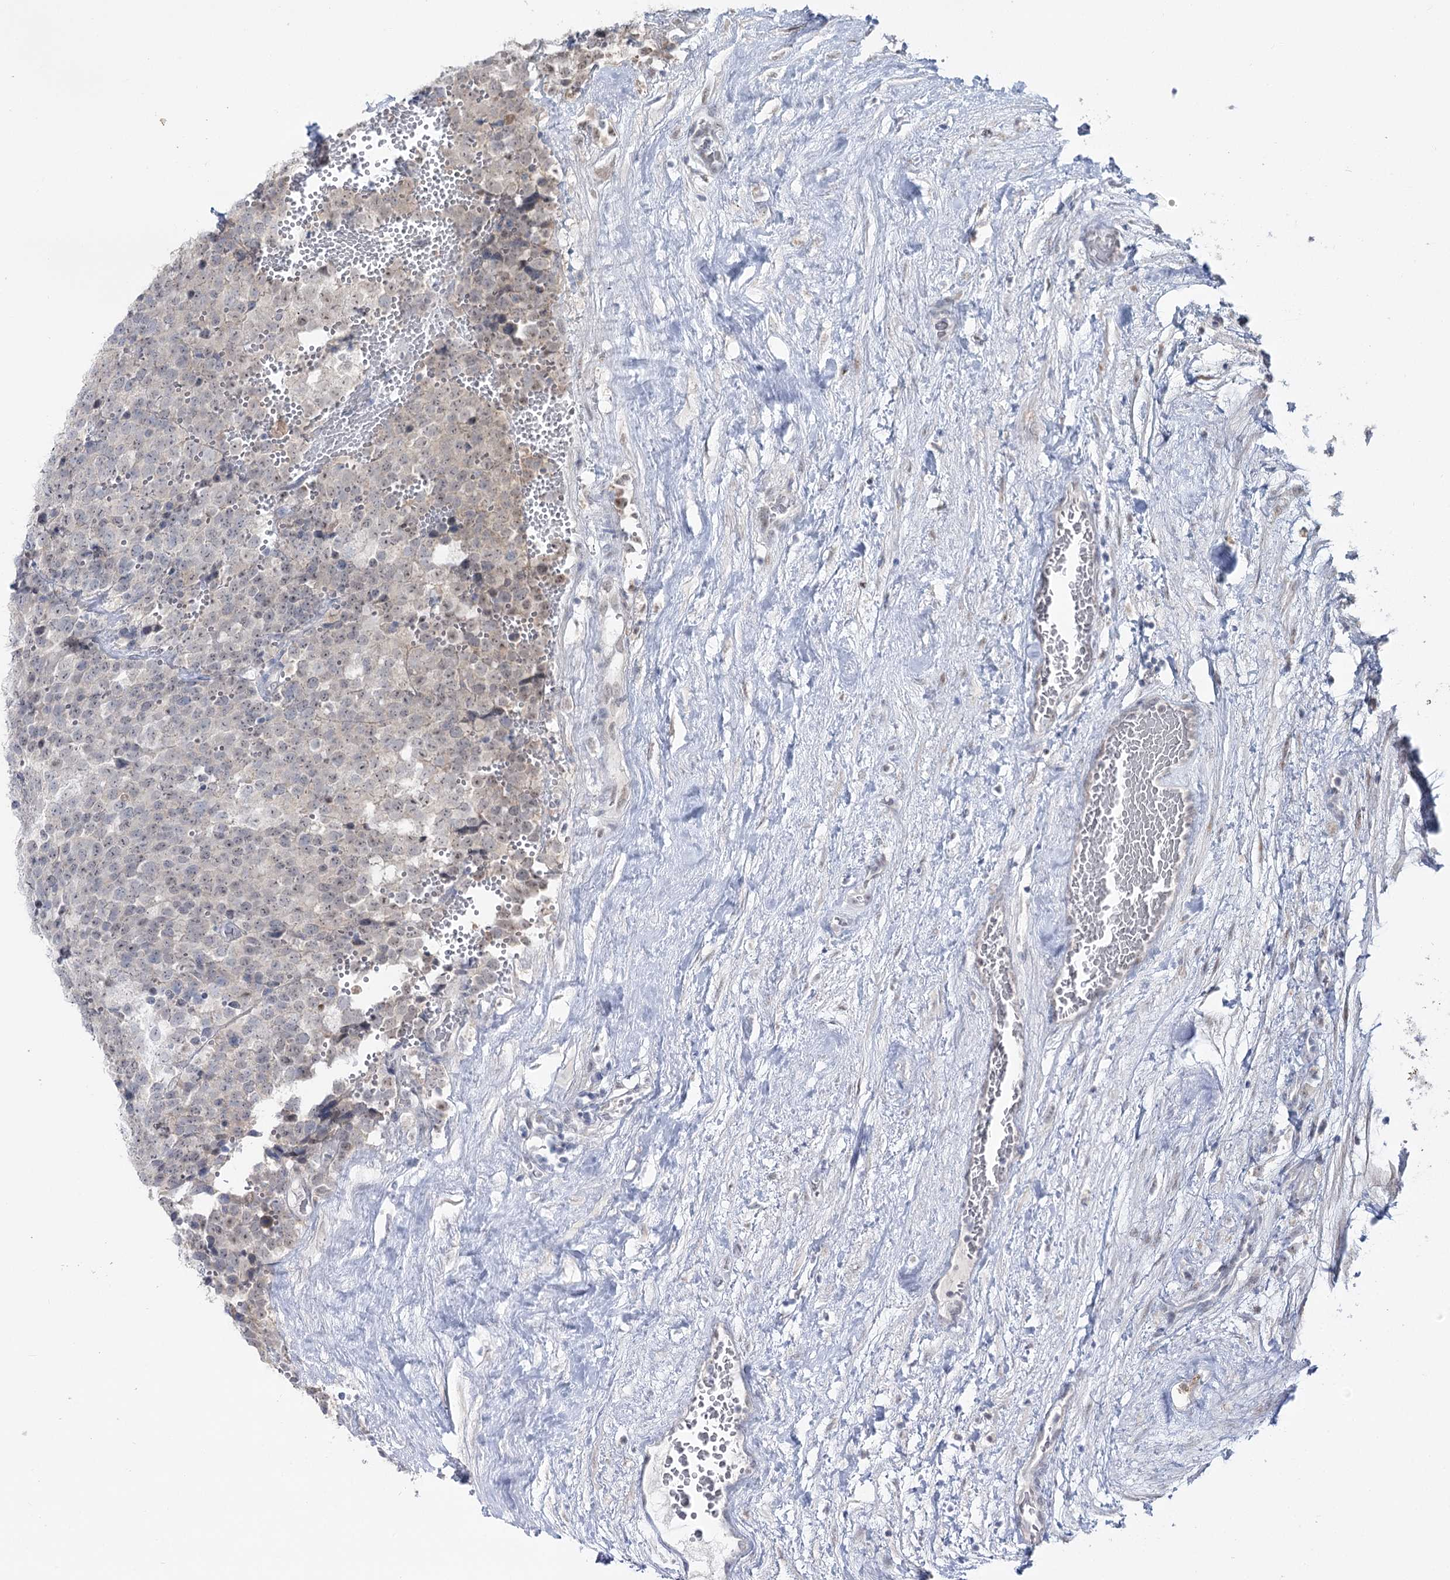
{"staining": {"intensity": "negative", "quantity": "none", "location": "none"}, "tissue": "testis cancer", "cell_type": "Tumor cells", "image_type": "cancer", "snomed": [{"axis": "morphology", "description": "Seminoma, NOS"}, {"axis": "topography", "description": "Testis"}], "caption": "This is a micrograph of immunohistochemistry (IHC) staining of testis seminoma, which shows no positivity in tumor cells.", "gene": "RUFY4", "patient": {"sex": "male", "age": 71}}